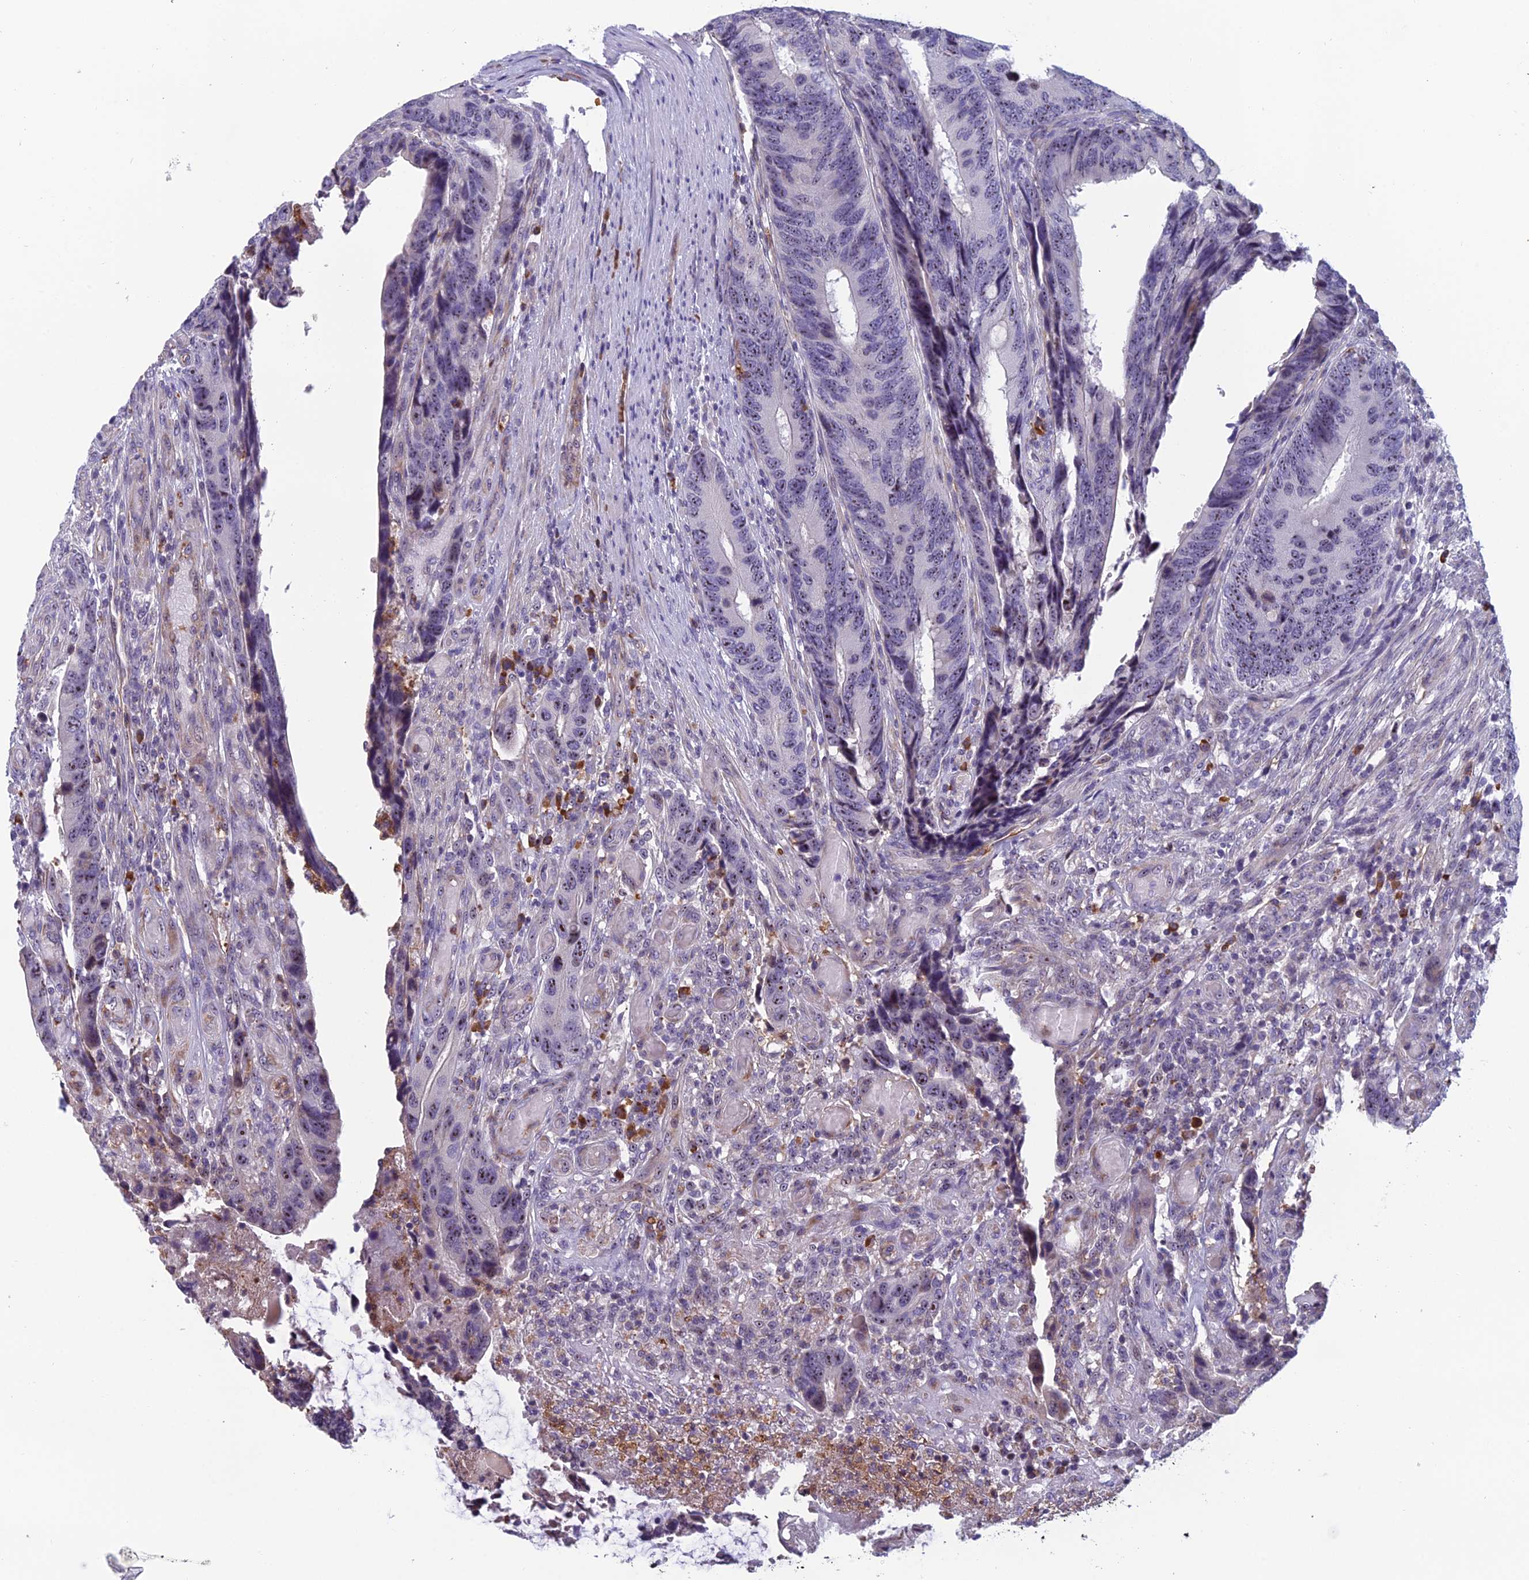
{"staining": {"intensity": "moderate", "quantity": "25%-75%", "location": "nuclear"}, "tissue": "colorectal cancer", "cell_type": "Tumor cells", "image_type": "cancer", "snomed": [{"axis": "morphology", "description": "Adenocarcinoma, NOS"}, {"axis": "topography", "description": "Colon"}], "caption": "Tumor cells reveal medium levels of moderate nuclear expression in approximately 25%-75% of cells in adenocarcinoma (colorectal). The staining is performed using DAB (3,3'-diaminobenzidine) brown chromogen to label protein expression. The nuclei are counter-stained blue using hematoxylin.", "gene": "NOC2L", "patient": {"sex": "male", "age": 87}}